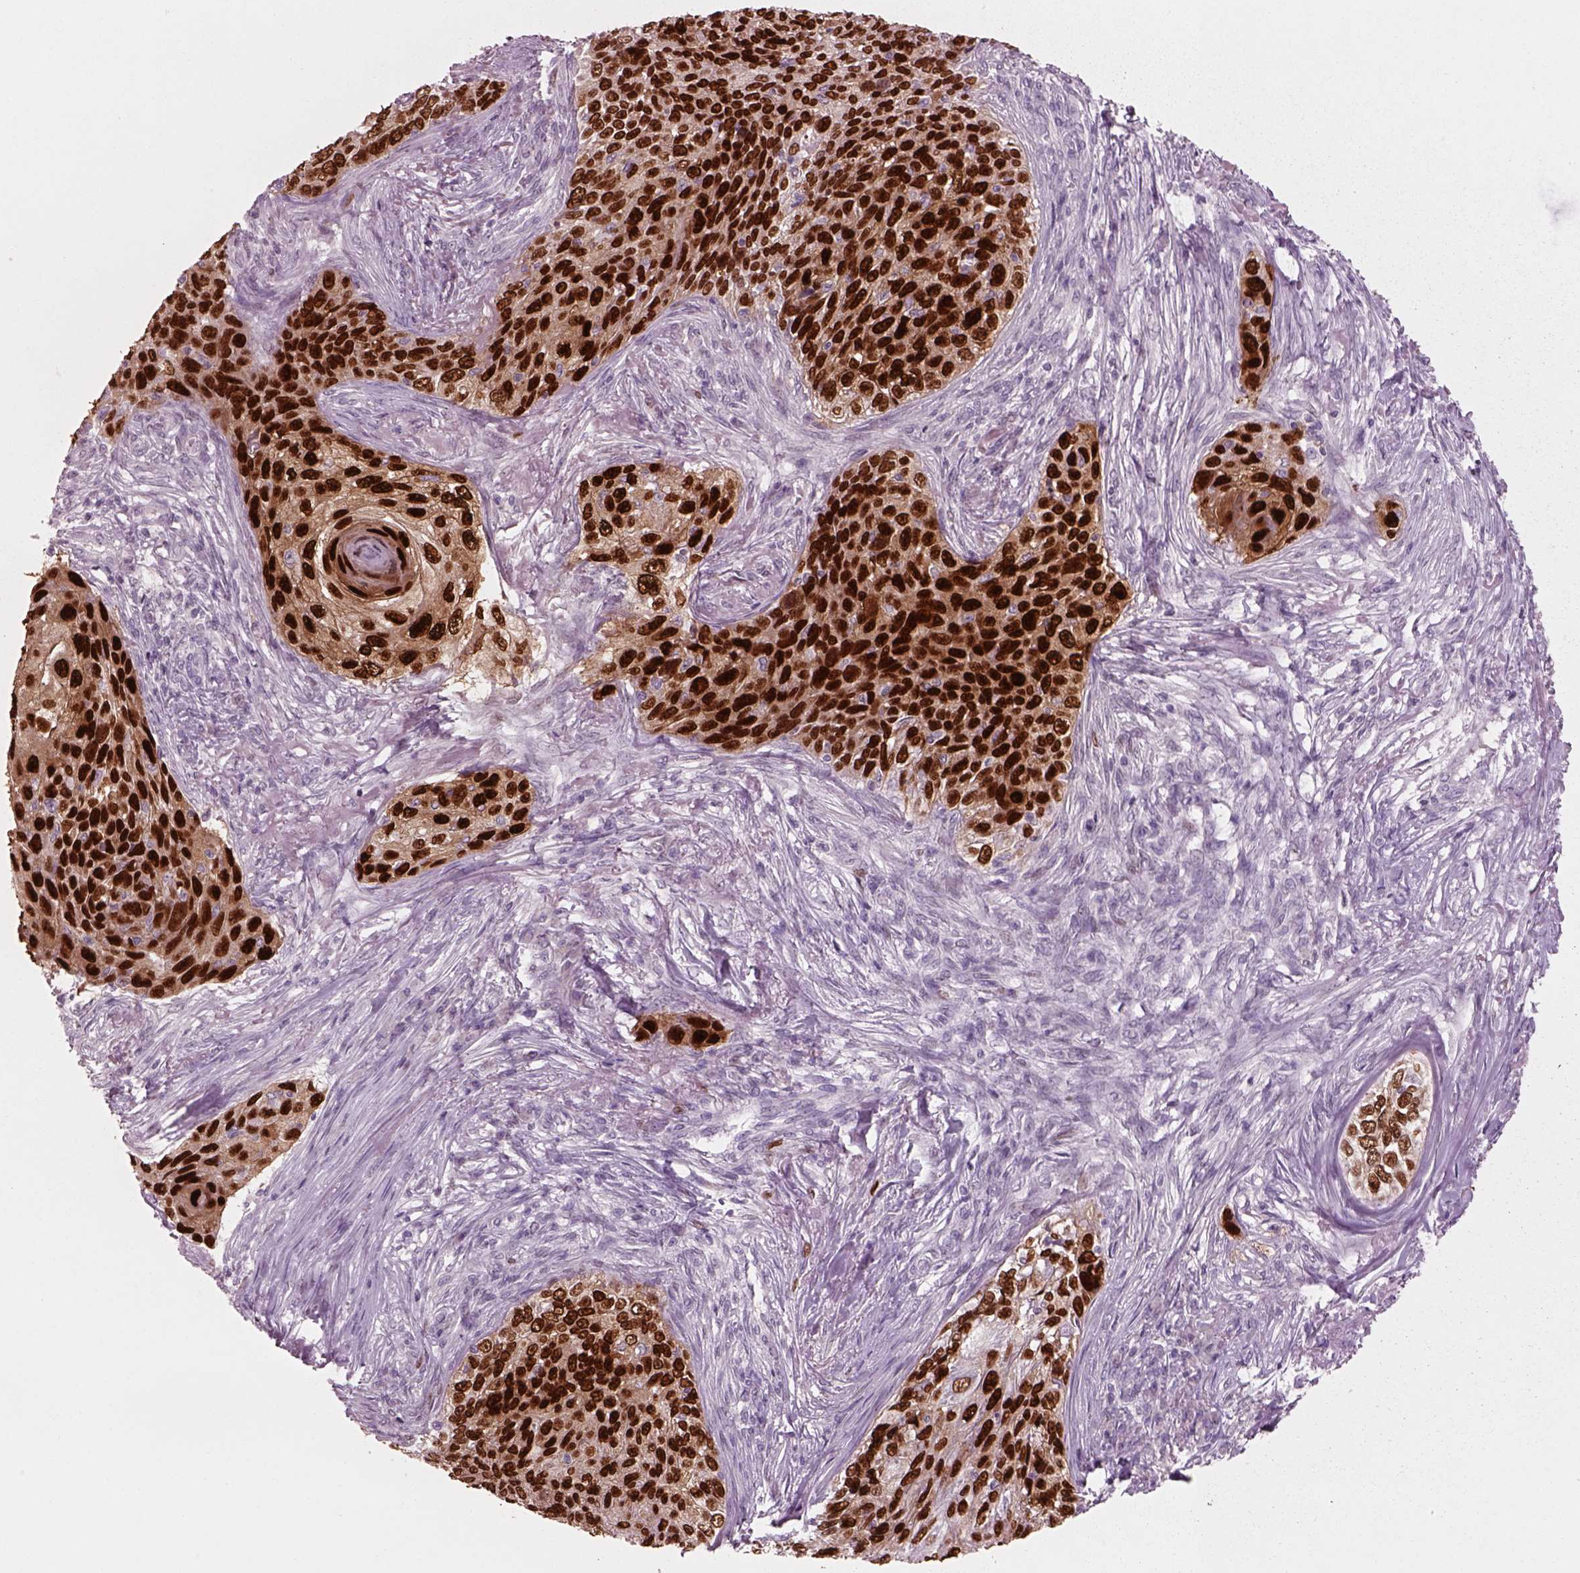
{"staining": {"intensity": "strong", "quantity": ">75%", "location": "nuclear"}, "tissue": "skin cancer", "cell_type": "Tumor cells", "image_type": "cancer", "snomed": [{"axis": "morphology", "description": "Squamous cell carcinoma, NOS"}, {"axis": "topography", "description": "Skin"}], "caption": "Squamous cell carcinoma (skin) stained with a protein marker reveals strong staining in tumor cells.", "gene": "SOX9", "patient": {"sex": "male", "age": 92}}